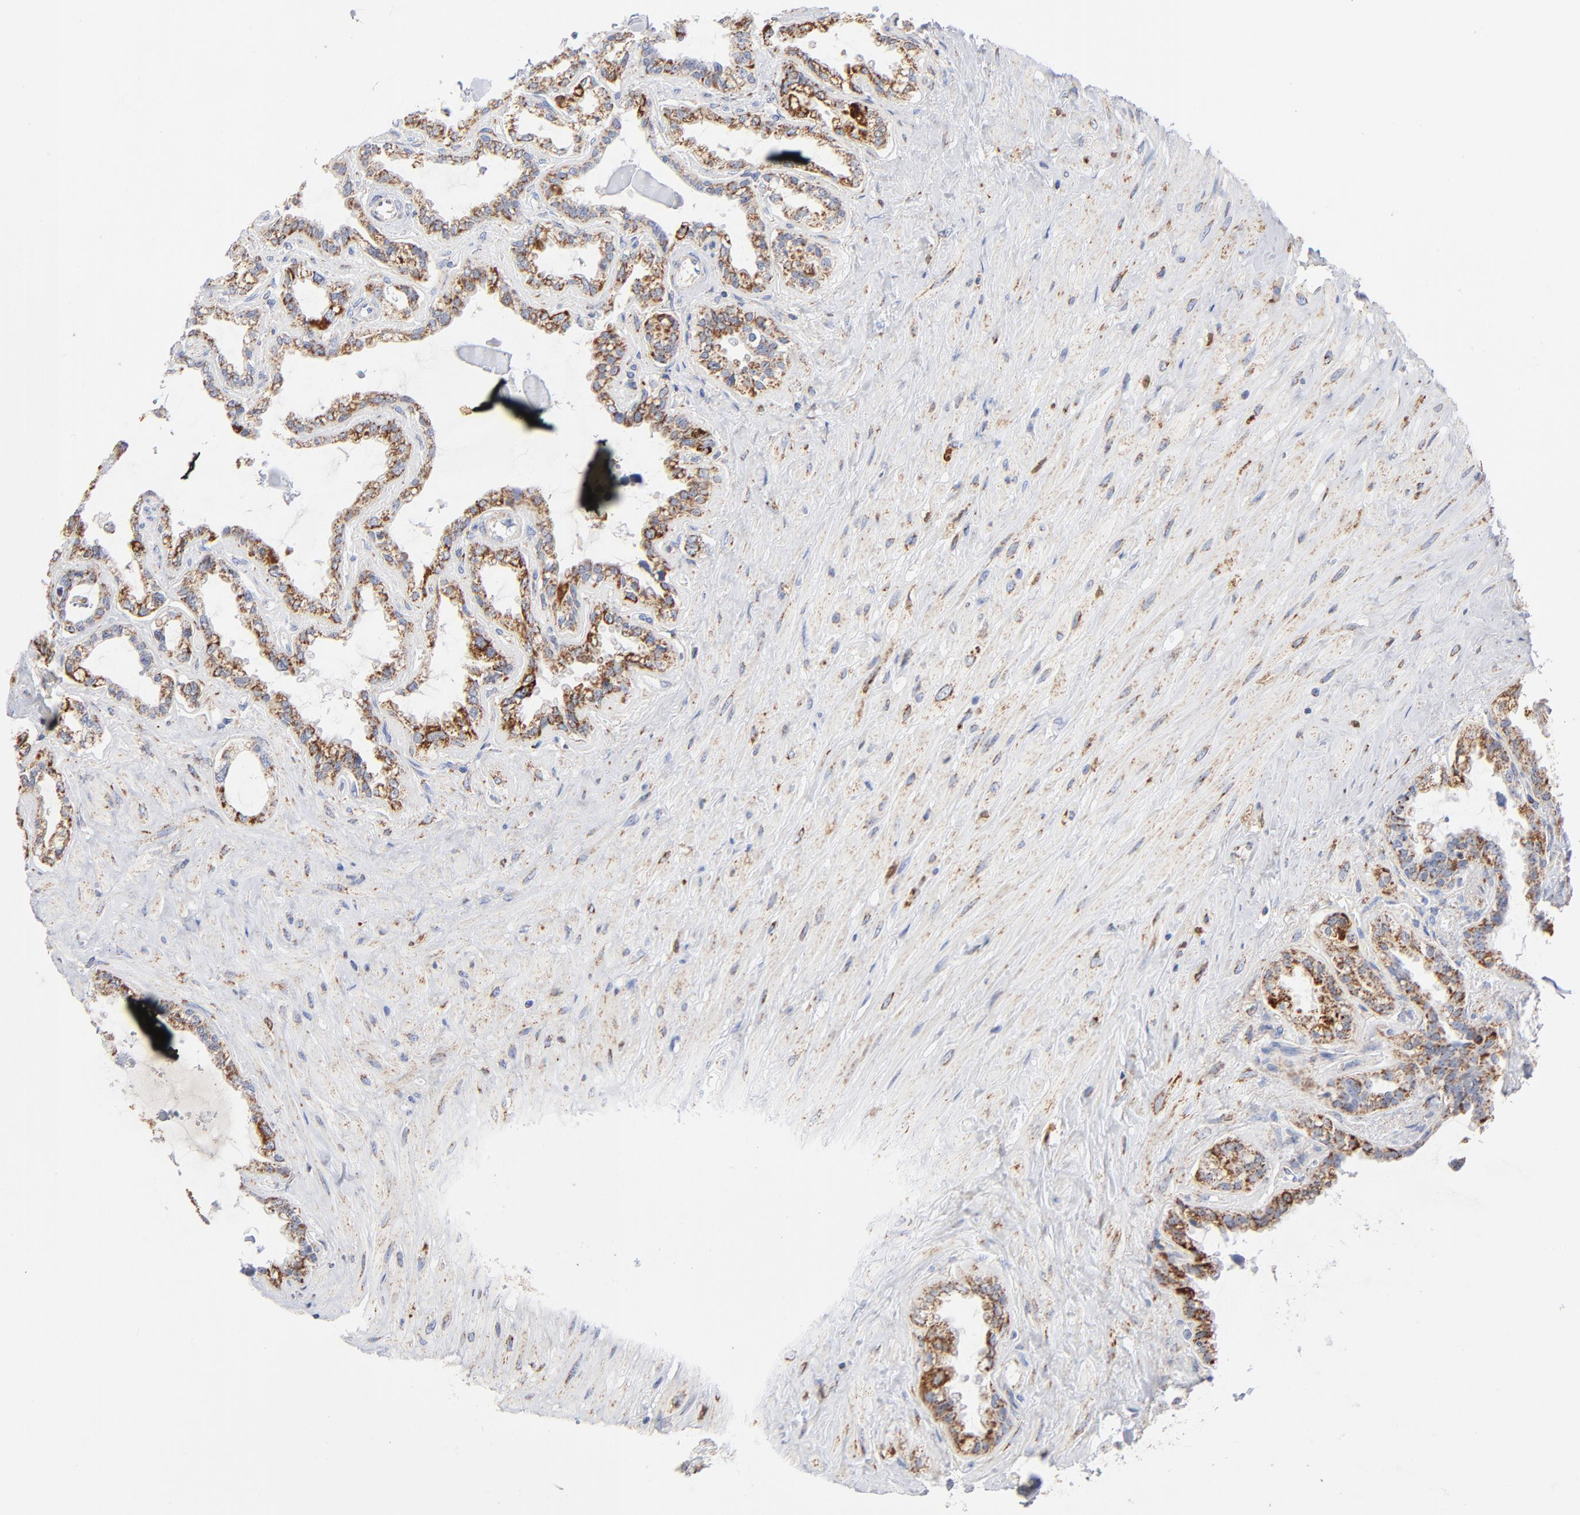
{"staining": {"intensity": "moderate", "quantity": ">75%", "location": "cytoplasmic/membranous"}, "tissue": "seminal vesicle", "cell_type": "Glandular cells", "image_type": "normal", "snomed": [{"axis": "morphology", "description": "Normal tissue, NOS"}, {"axis": "morphology", "description": "Inflammation, NOS"}, {"axis": "topography", "description": "Urinary bladder"}, {"axis": "topography", "description": "Prostate"}, {"axis": "topography", "description": "Seminal veicle"}], "caption": "High-power microscopy captured an immunohistochemistry photomicrograph of normal seminal vesicle, revealing moderate cytoplasmic/membranous positivity in approximately >75% of glandular cells. (IHC, brightfield microscopy, high magnification).", "gene": "DIABLO", "patient": {"sex": "male", "age": 82}}